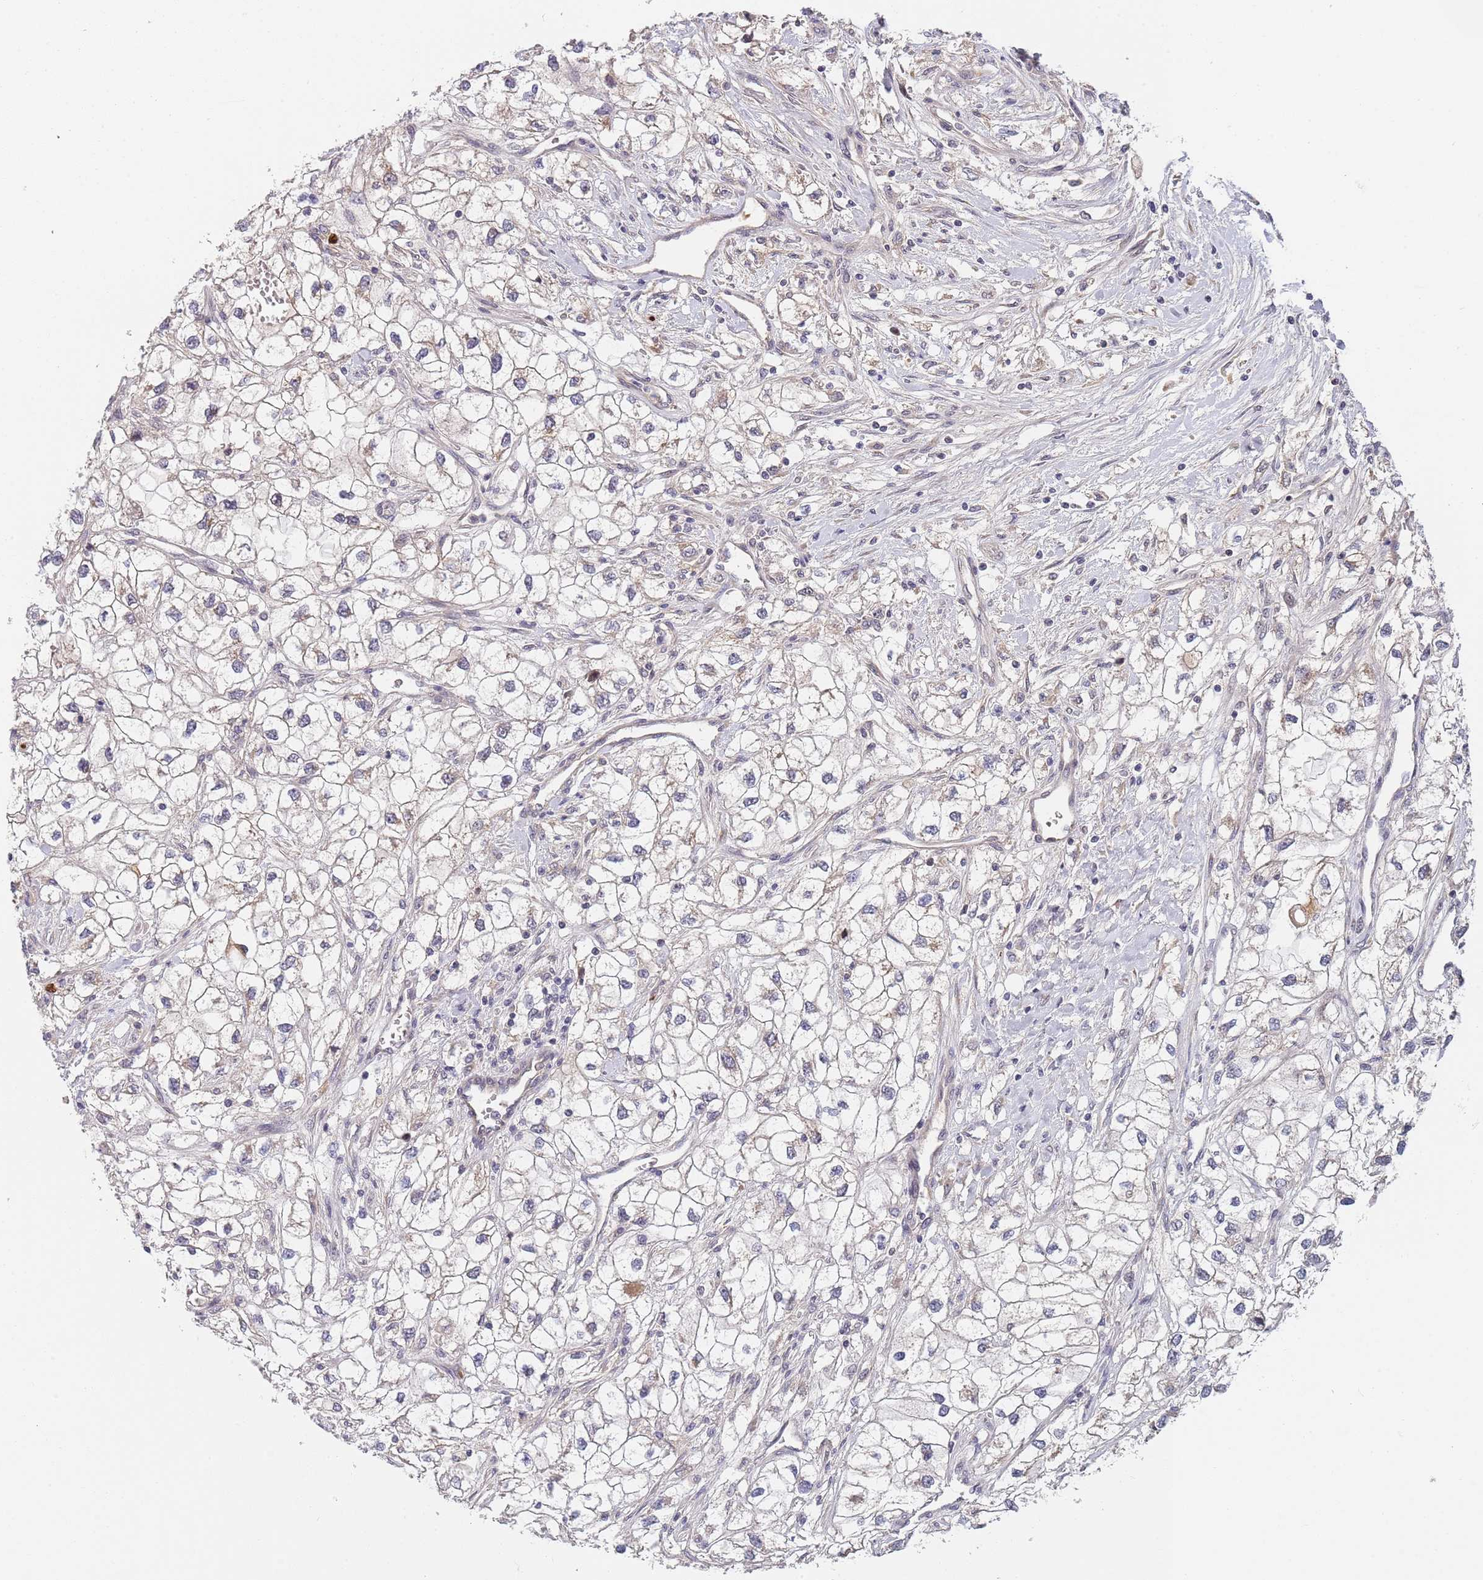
{"staining": {"intensity": "negative", "quantity": "none", "location": "none"}, "tissue": "renal cancer", "cell_type": "Tumor cells", "image_type": "cancer", "snomed": [{"axis": "morphology", "description": "Adenocarcinoma, NOS"}, {"axis": "topography", "description": "Kidney"}], "caption": "Immunohistochemical staining of renal adenocarcinoma exhibits no significant staining in tumor cells. The staining was performed using DAB (3,3'-diaminobenzidine) to visualize the protein expression in brown, while the nuclei were stained in blue with hematoxylin (Magnification: 20x).", "gene": "B4GALT4", "patient": {"sex": "male", "age": 59}}